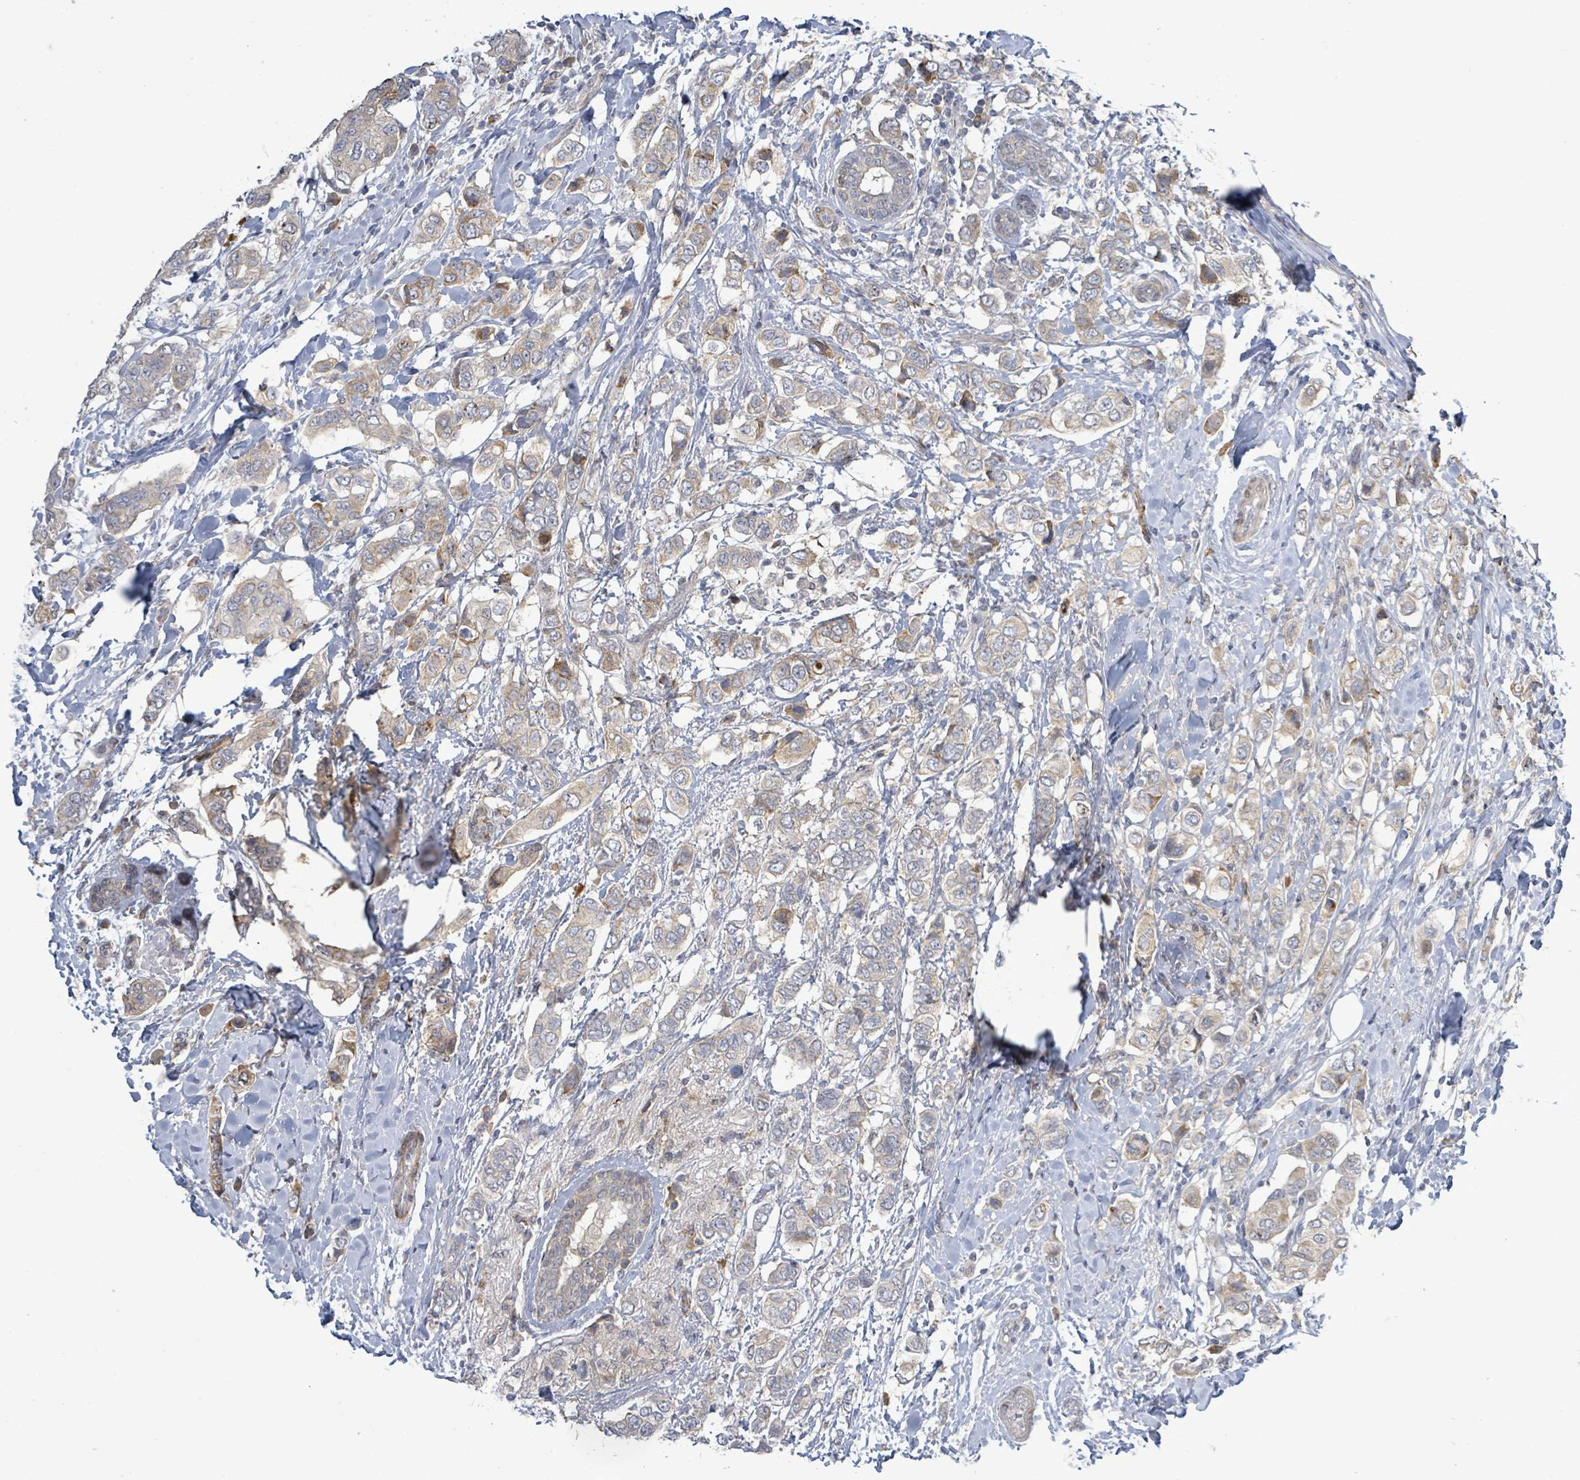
{"staining": {"intensity": "weak", "quantity": "<25%", "location": "cytoplasmic/membranous"}, "tissue": "breast cancer", "cell_type": "Tumor cells", "image_type": "cancer", "snomed": [{"axis": "morphology", "description": "Lobular carcinoma"}, {"axis": "topography", "description": "Breast"}], "caption": "High magnification brightfield microscopy of lobular carcinoma (breast) stained with DAB (3,3'-diaminobenzidine) (brown) and counterstained with hematoxylin (blue): tumor cells show no significant positivity. (Brightfield microscopy of DAB immunohistochemistry (IHC) at high magnification).", "gene": "SLIT3", "patient": {"sex": "female", "age": 51}}